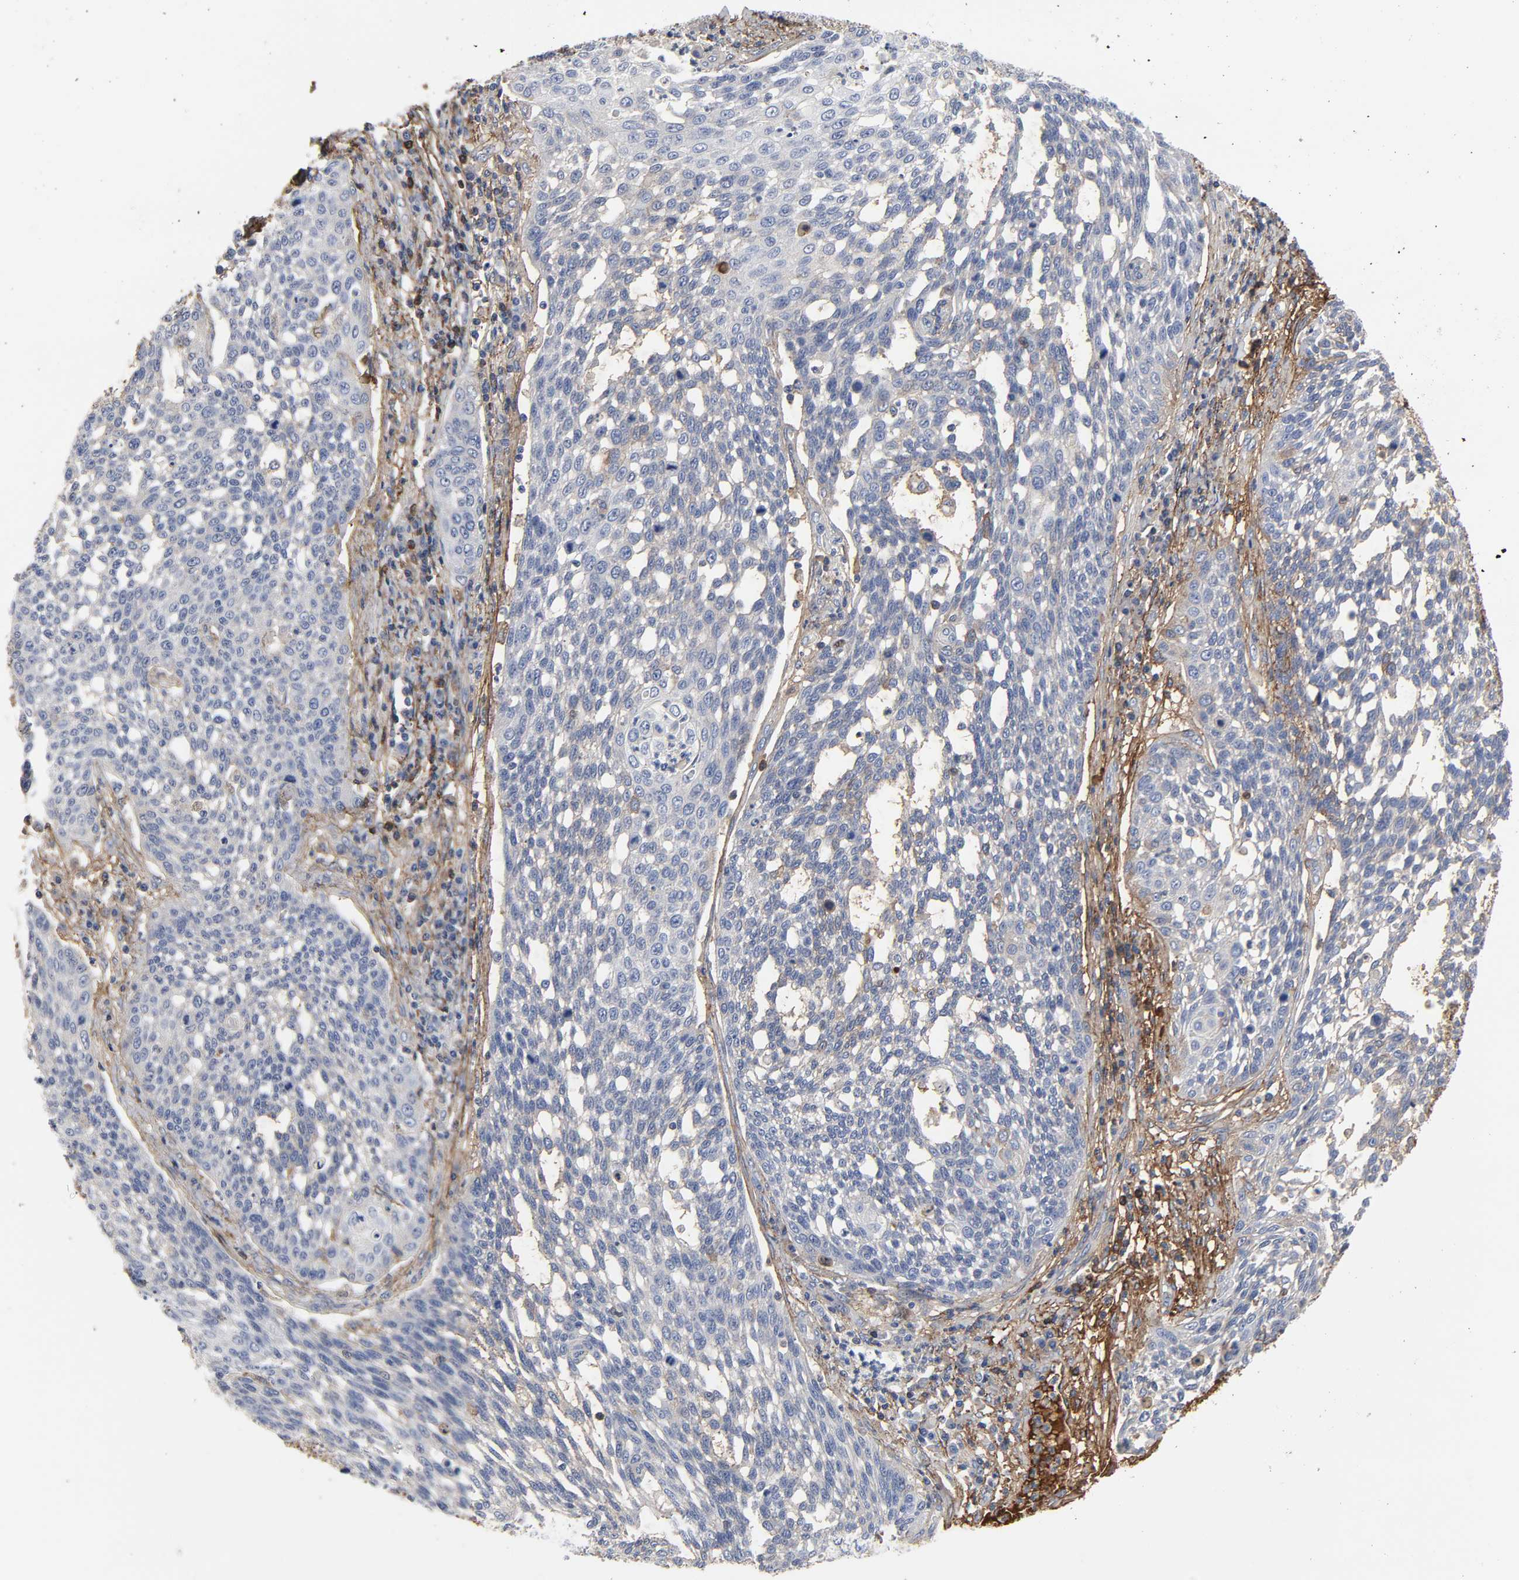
{"staining": {"intensity": "negative", "quantity": "none", "location": "none"}, "tissue": "cervical cancer", "cell_type": "Tumor cells", "image_type": "cancer", "snomed": [{"axis": "morphology", "description": "Squamous cell carcinoma, NOS"}, {"axis": "topography", "description": "Cervix"}], "caption": "Immunohistochemistry (IHC) of human cervical cancer (squamous cell carcinoma) demonstrates no positivity in tumor cells.", "gene": "FBLN1", "patient": {"sex": "female", "age": 34}}